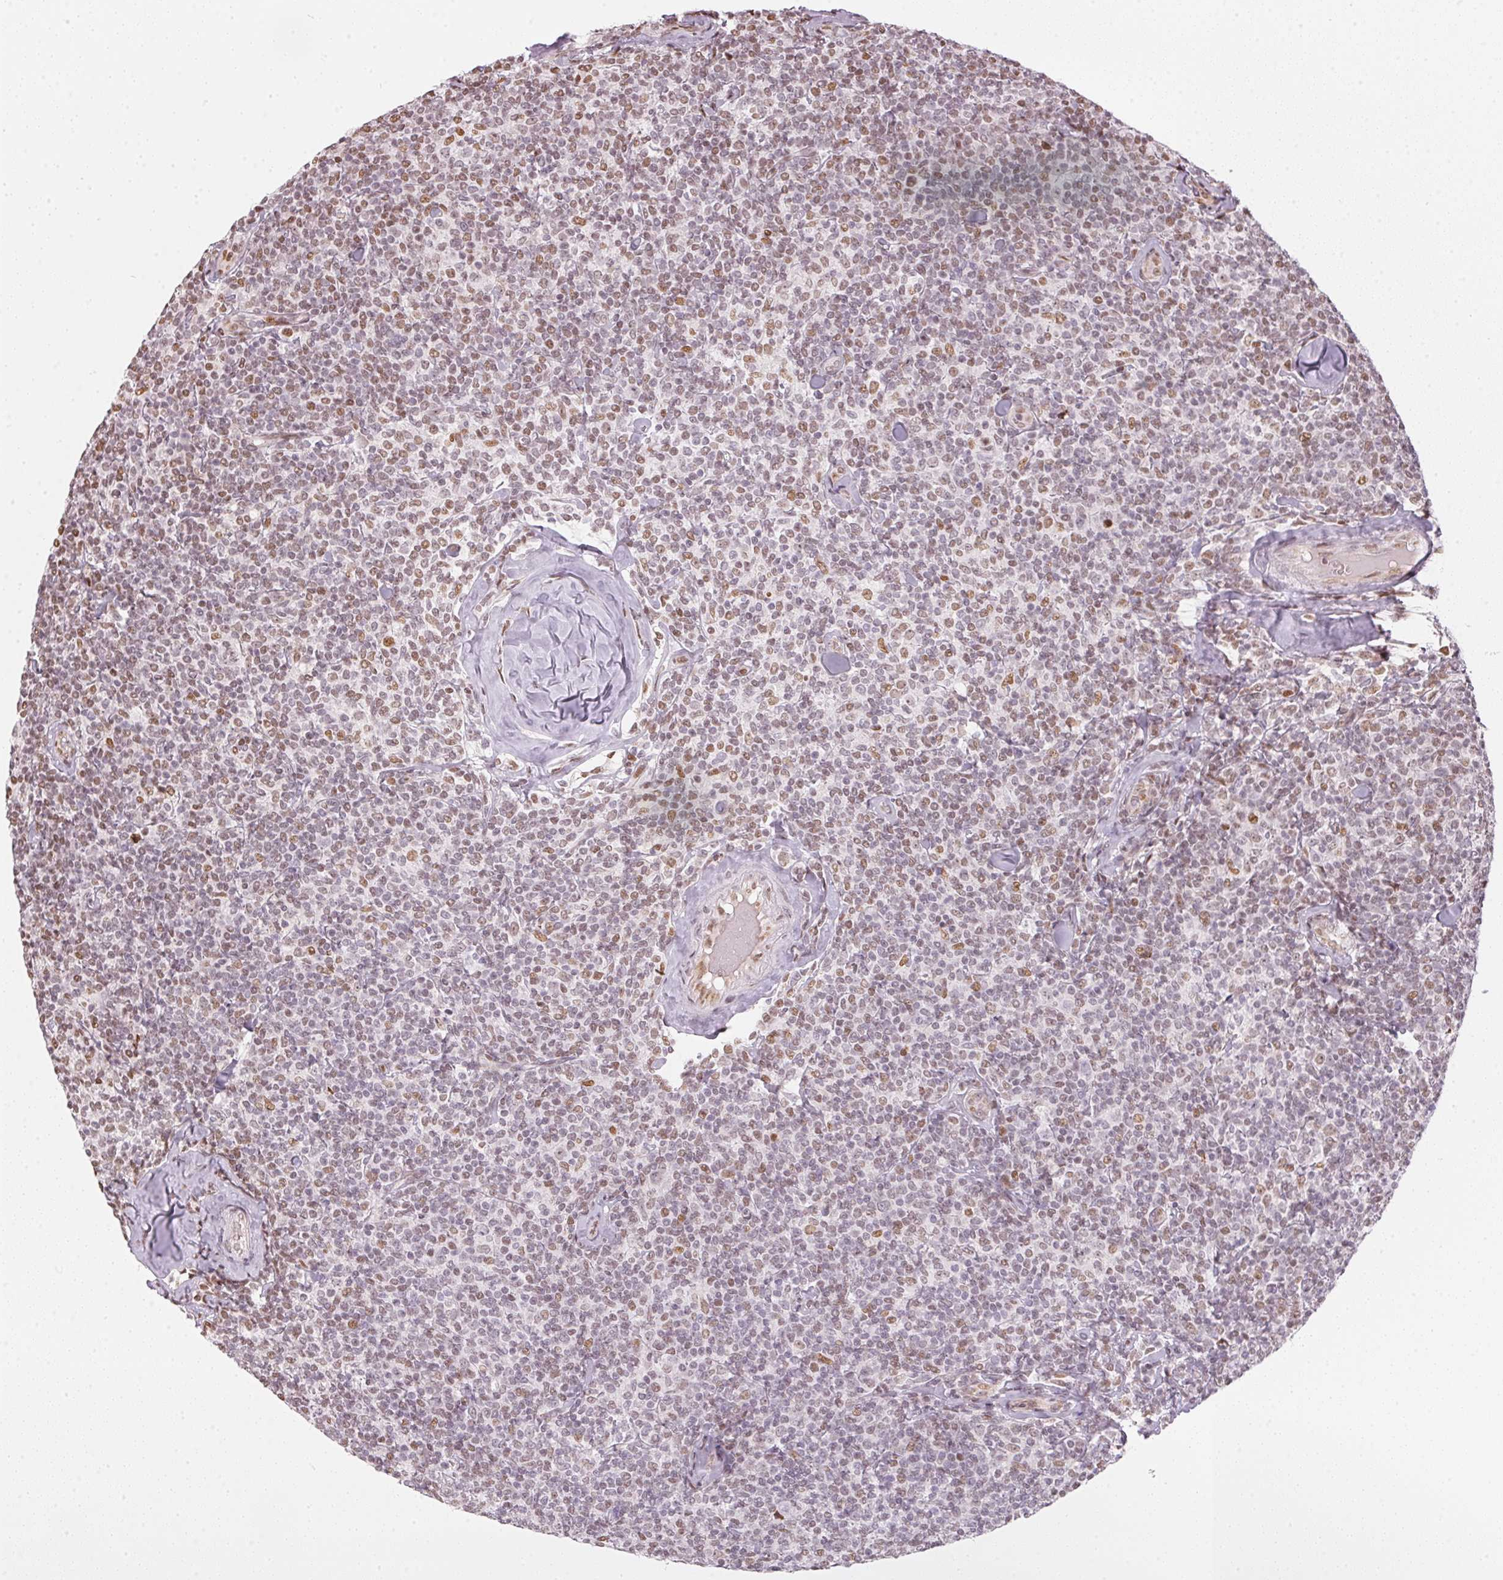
{"staining": {"intensity": "moderate", "quantity": "<25%", "location": "nuclear"}, "tissue": "lymphoma", "cell_type": "Tumor cells", "image_type": "cancer", "snomed": [{"axis": "morphology", "description": "Malignant lymphoma, non-Hodgkin's type, Low grade"}, {"axis": "topography", "description": "Lymph node"}], "caption": "A brown stain shows moderate nuclear staining of a protein in human low-grade malignant lymphoma, non-Hodgkin's type tumor cells. (brown staining indicates protein expression, while blue staining denotes nuclei).", "gene": "KAT6A", "patient": {"sex": "female", "age": 56}}